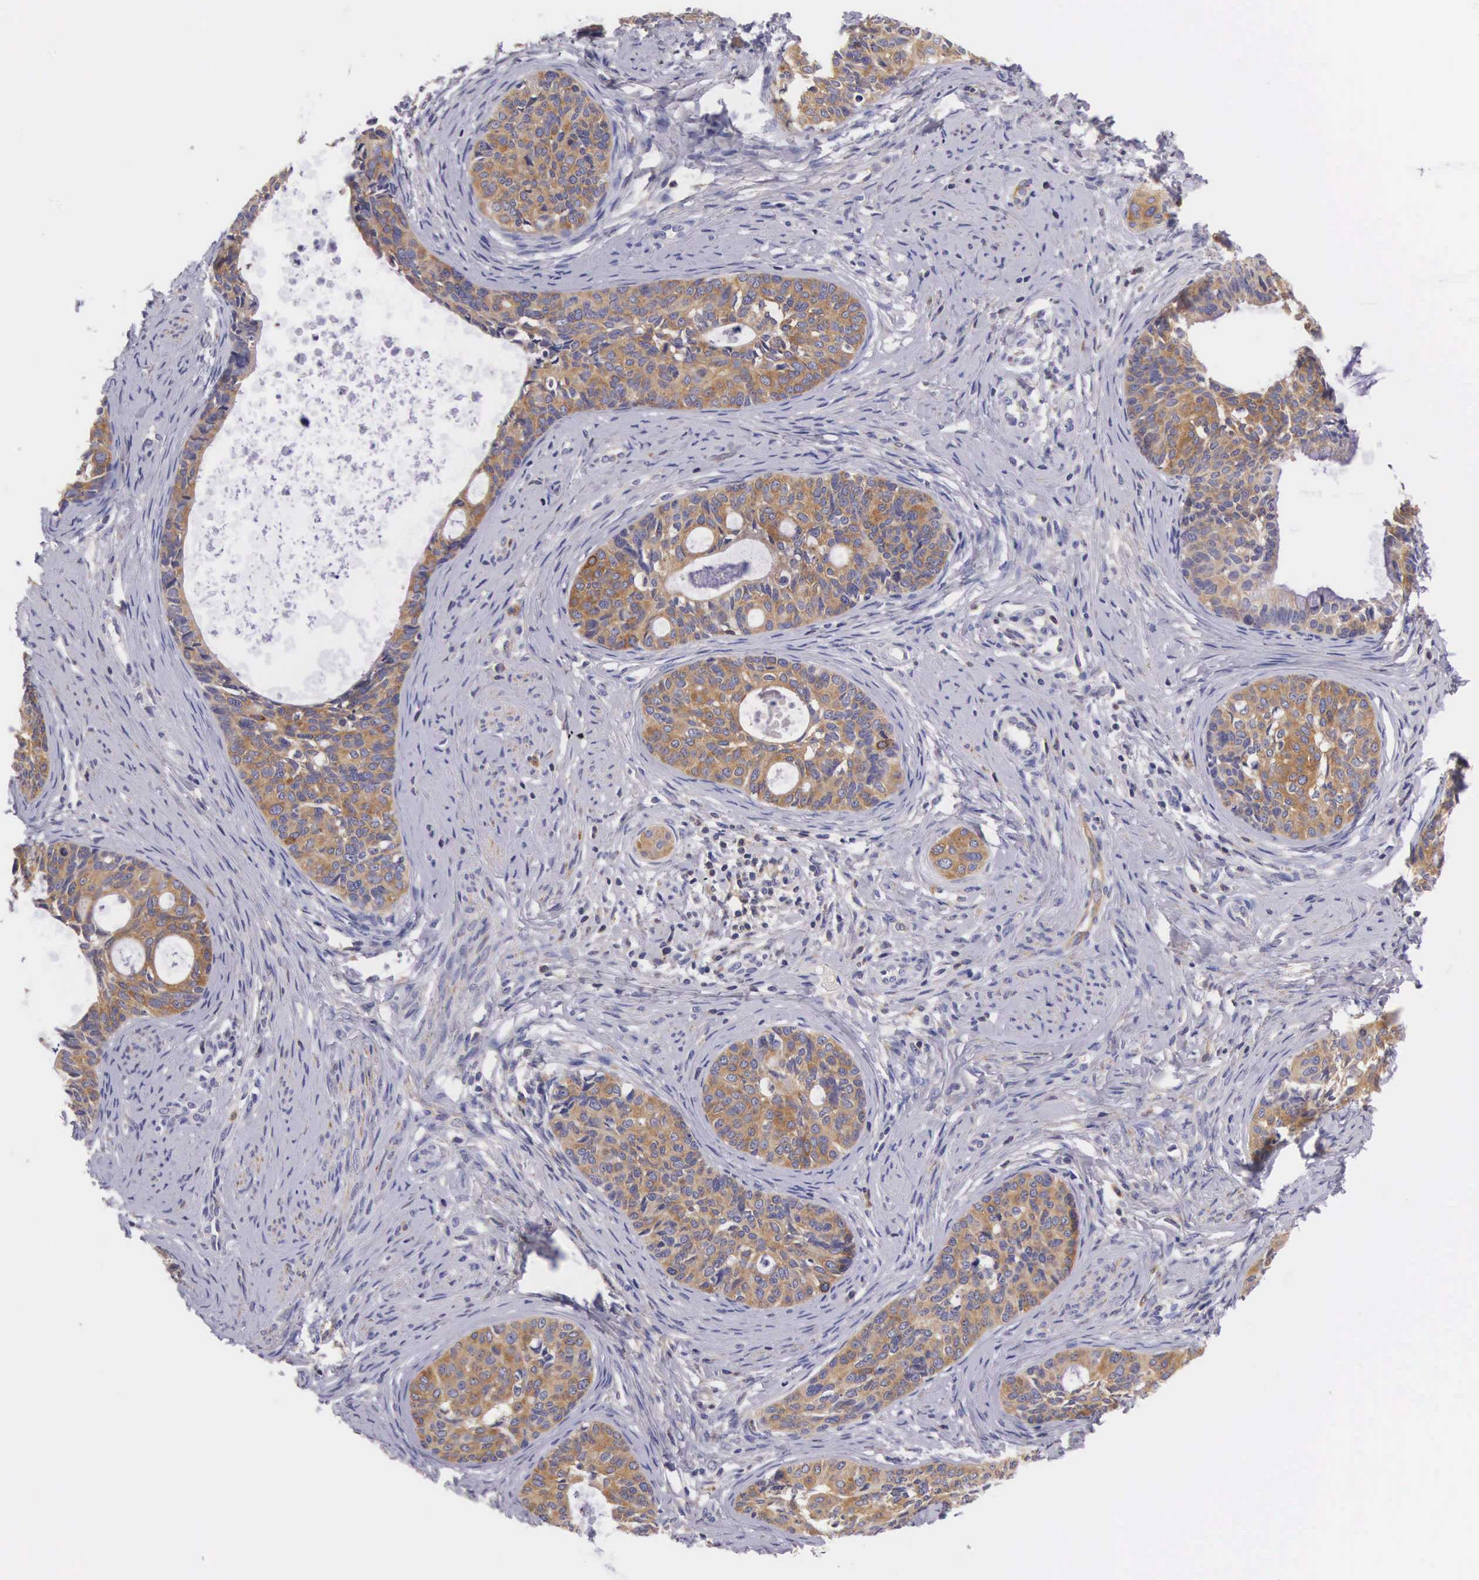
{"staining": {"intensity": "moderate", "quantity": ">75%", "location": "cytoplasmic/membranous"}, "tissue": "cervical cancer", "cell_type": "Tumor cells", "image_type": "cancer", "snomed": [{"axis": "morphology", "description": "Squamous cell carcinoma, NOS"}, {"axis": "topography", "description": "Cervix"}], "caption": "A high-resolution micrograph shows immunohistochemistry (IHC) staining of cervical squamous cell carcinoma, which demonstrates moderate cytoplasmic/membranous positivity in about >75% of tumor cells.", "gene": "OSBPL3", "patient": {"sex": "female", "age": 34}}